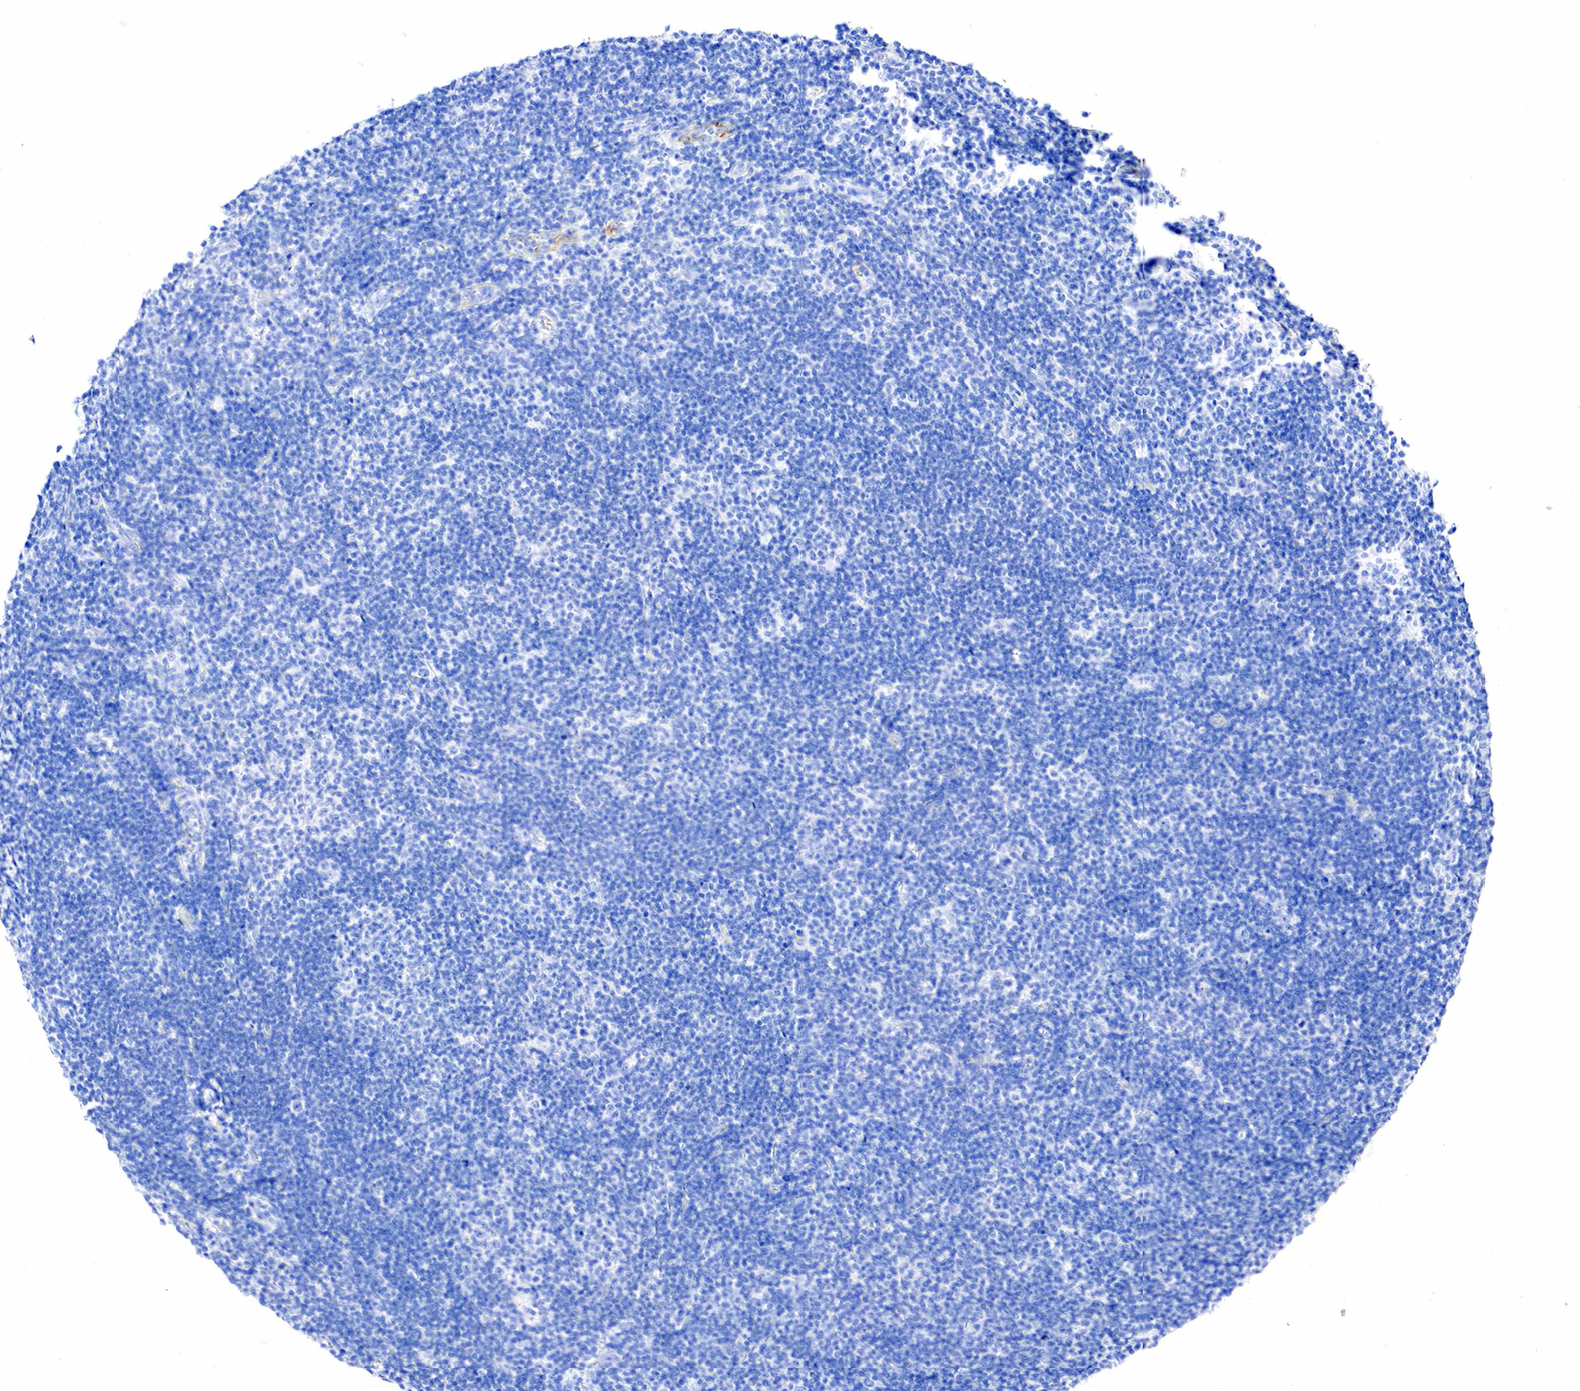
{"staining": {"intensity": "negative", "quantity": "none", "location": "none"}, "tissue": "lymphoma", "cell_type": "Tumor cells", "image_type": "cancer", "snomed": [{"axis": "morphology", "description": "Malignant lymphoma, non-Hodgkin's type, Low grade"}, {"axis": "topography", "description": "Lymph node"}], "caption": "High magnification brightfield microscopy of malignant lymphoma, non-Hodgkin's type (low-grade) stained with DAB (3,3'-diaminobenzidine) (brown) and counterstained with hematoxylin (blue): tumor cells show no significant staining.", "gene": "KRT7", "patient": {"sex": "male", "age": 49}}